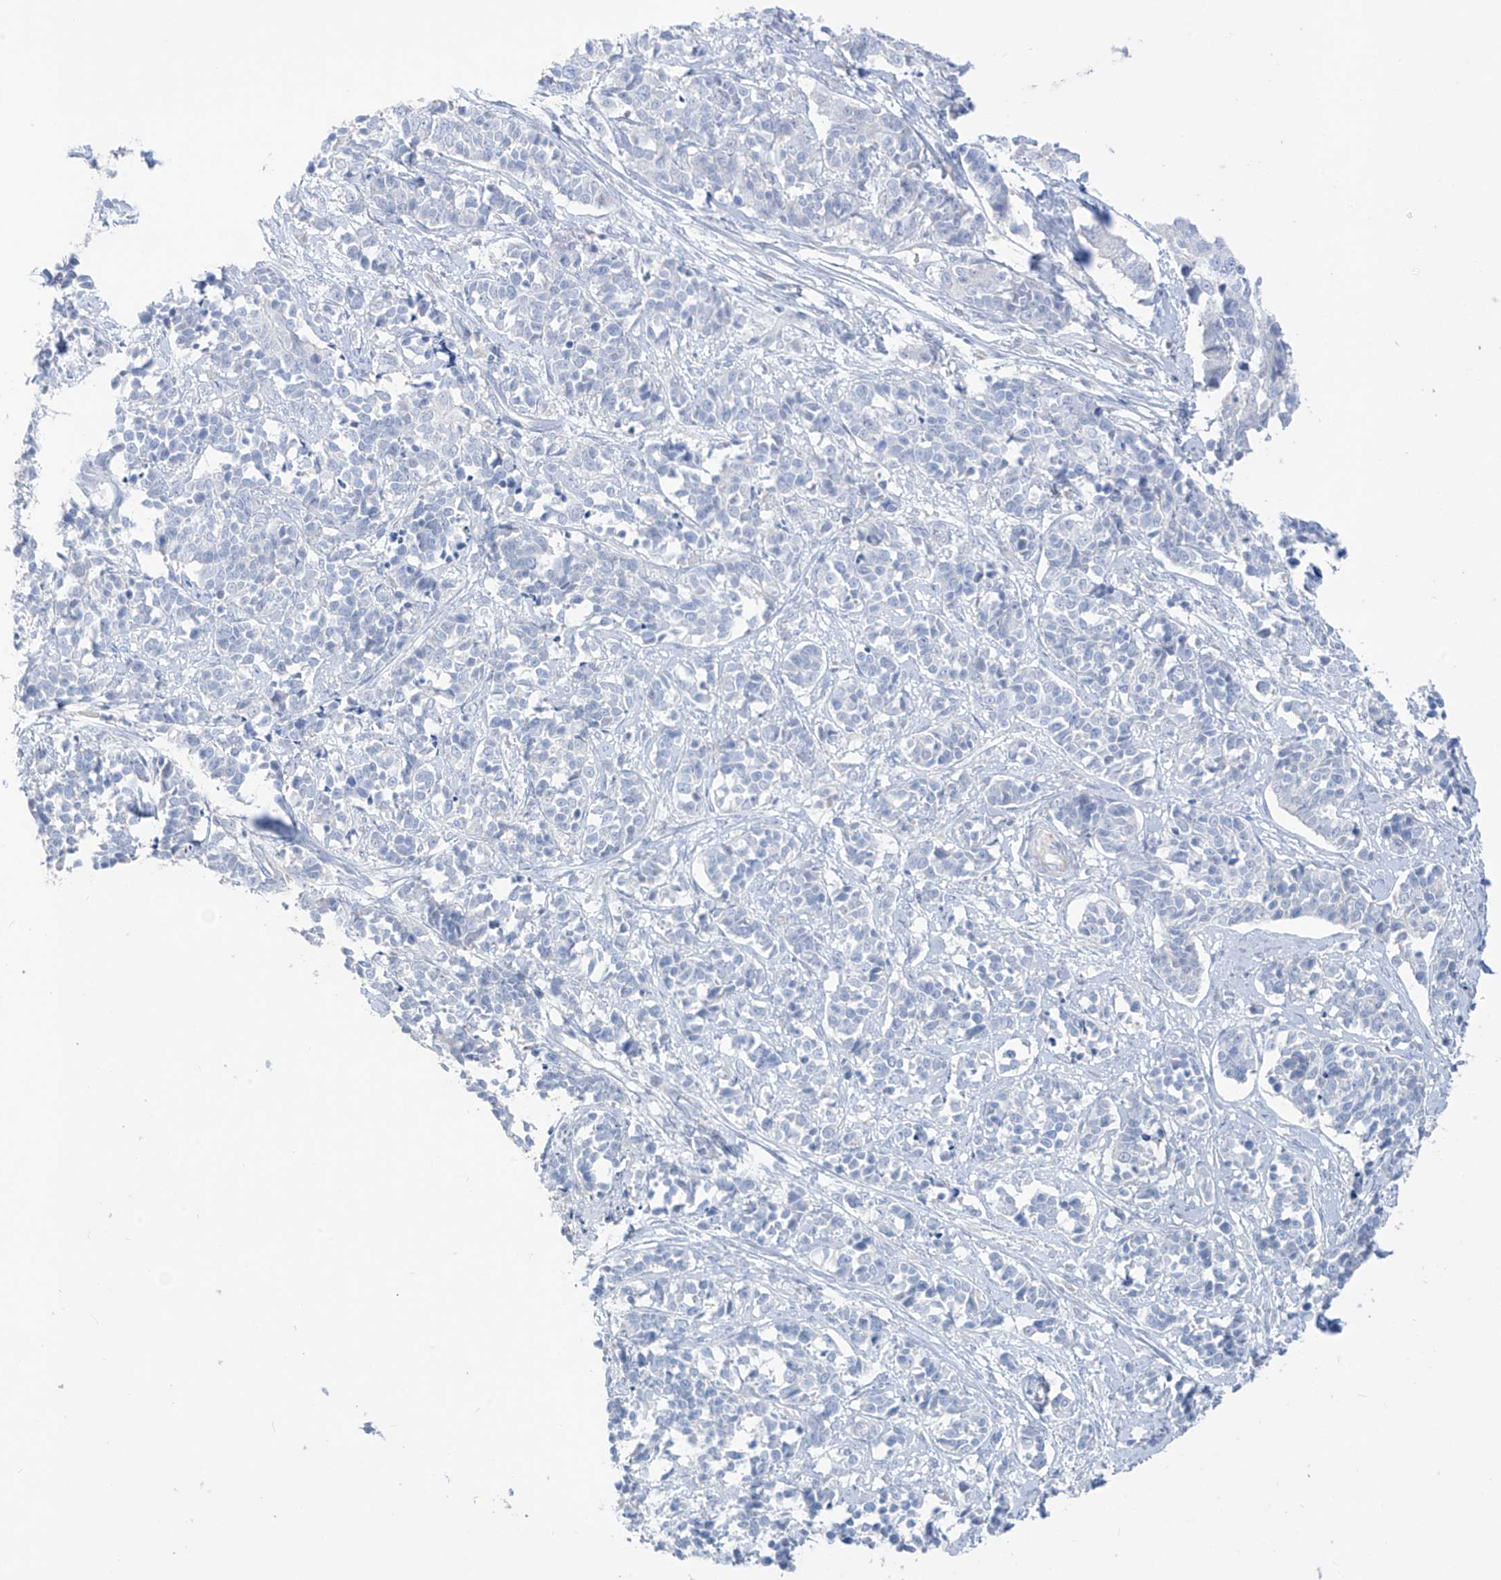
{"staining": {"intensity": "negative", "quantity": "none", "location": "none"}, "tissue": "cervical cancer", "cell_type": "Tumor cells", "image_type": "cancer", "snomed": [{"axis": "morphology", "description": "Normal tissue, NOS"}, {"axis": "morphology", "description": "Squamous cell carcinoma, NOS"}, {"axis": "topography", "description": "Cervix"}], "caption": "There is no significant expression in tumor cells of cervical cancer (squamous cell carcinoma).", "gene": "ASPRV1", "patient": {"sex": "female", "age": 35}}